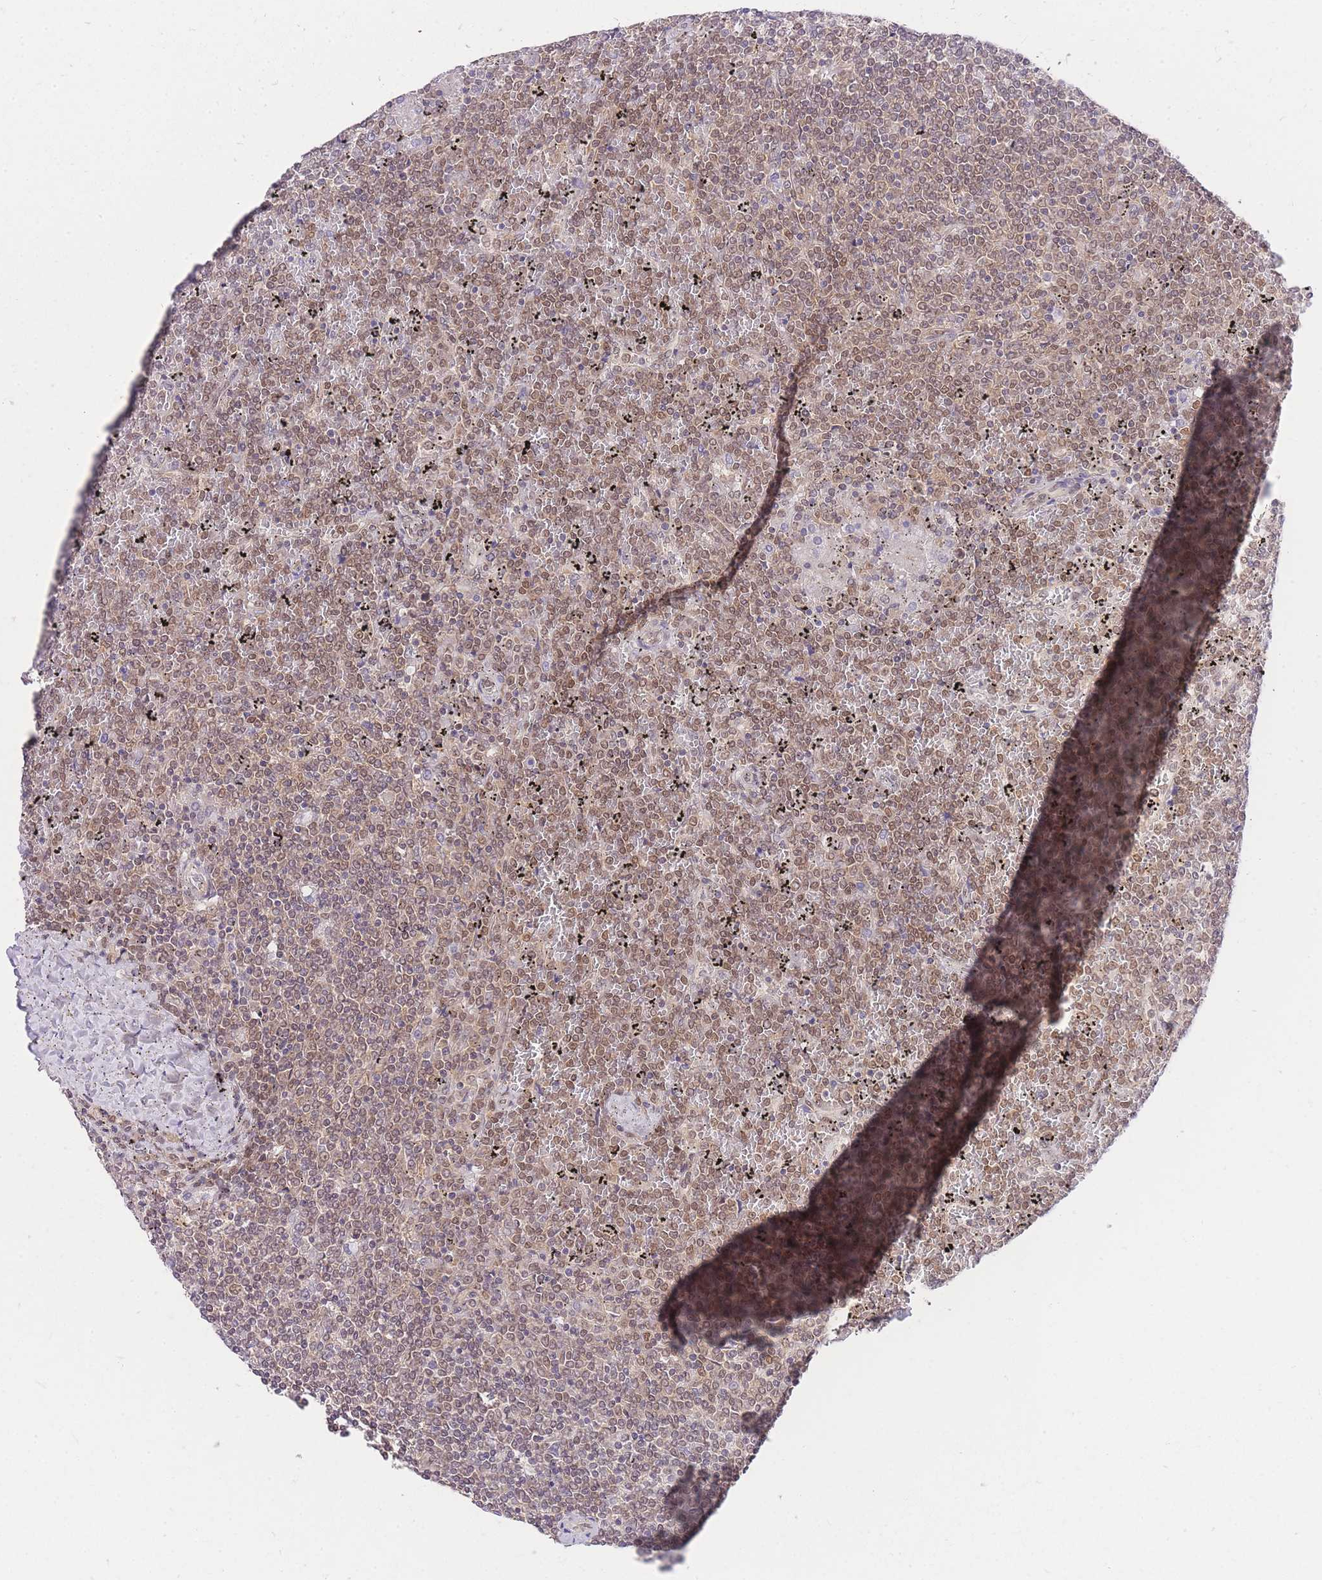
{"staining": {"intensity": "moderate", "quantity": ">75%", "location": "nuclear"}, "tissue": "lymphoma", "cell_type": "Tumor cells", "image_type": "cancer", "snomed": [{"axis": "morphology", "description": "Malignant lymphoma, non-Hodgkin's type, Low grade"}, {"axis": "topography", "description": "Spleen"}], "caption": "This is a micrograph of IHC staining of lymphoma, which shows moderate expression in the nuclear of tumor cells.", "gene": "UBXN7", "patient": {"sex": "female", "age": 19}}